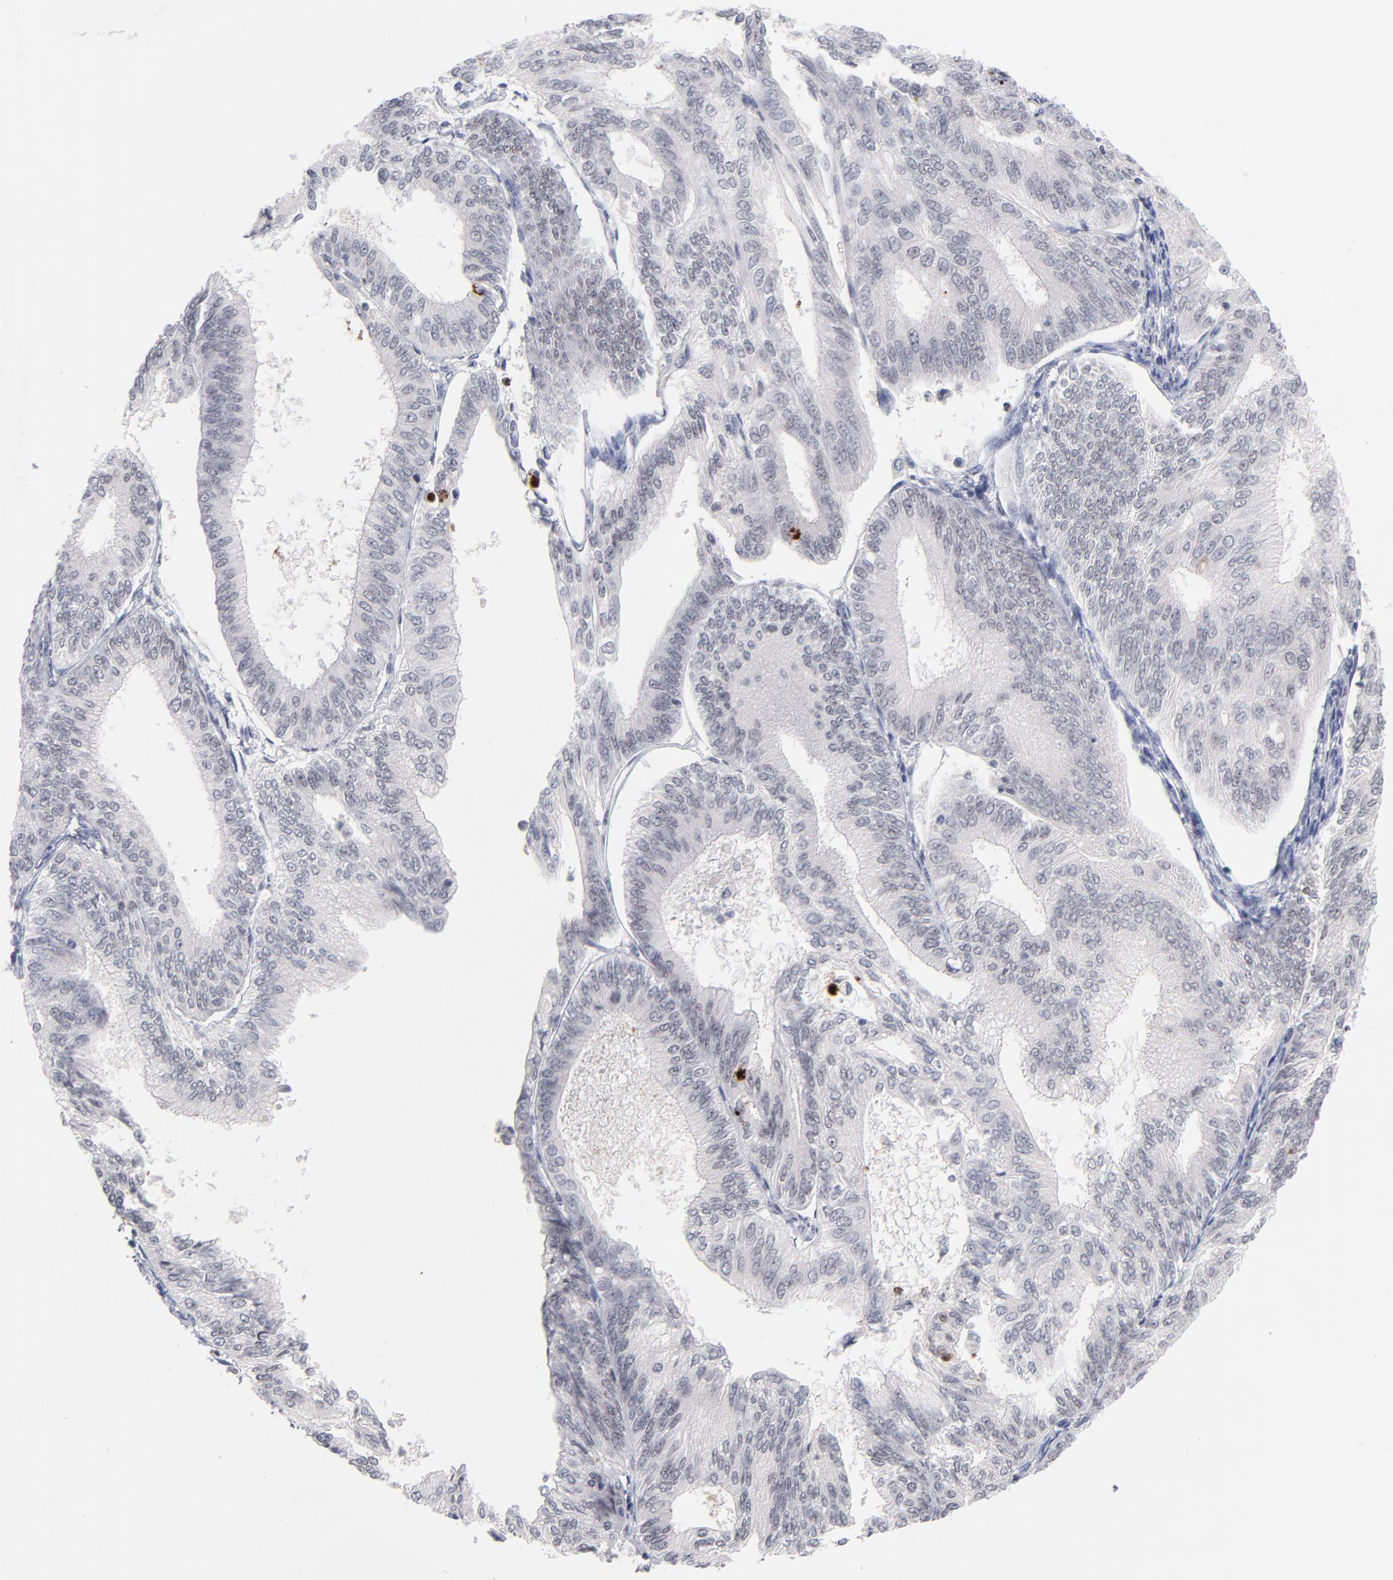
{"staining": {"intensity": "negative", "quantity": "none", "location": "none"}, "tissue": "endometrial cancer", "cell_type": "Tumor cells", "image_type": "cancer", "snomed": [{"axis": "morphology", "description": "Adenocarcinoma, NOS"}, {"axis": "topography", "description": "Endometrium"}], "caption": "Tumor cells are negative for protein expression in human endometrial cancer (adenocarcinoma).", "gene": "PARP1", "patient": {"sex": "female", "age": 55}}